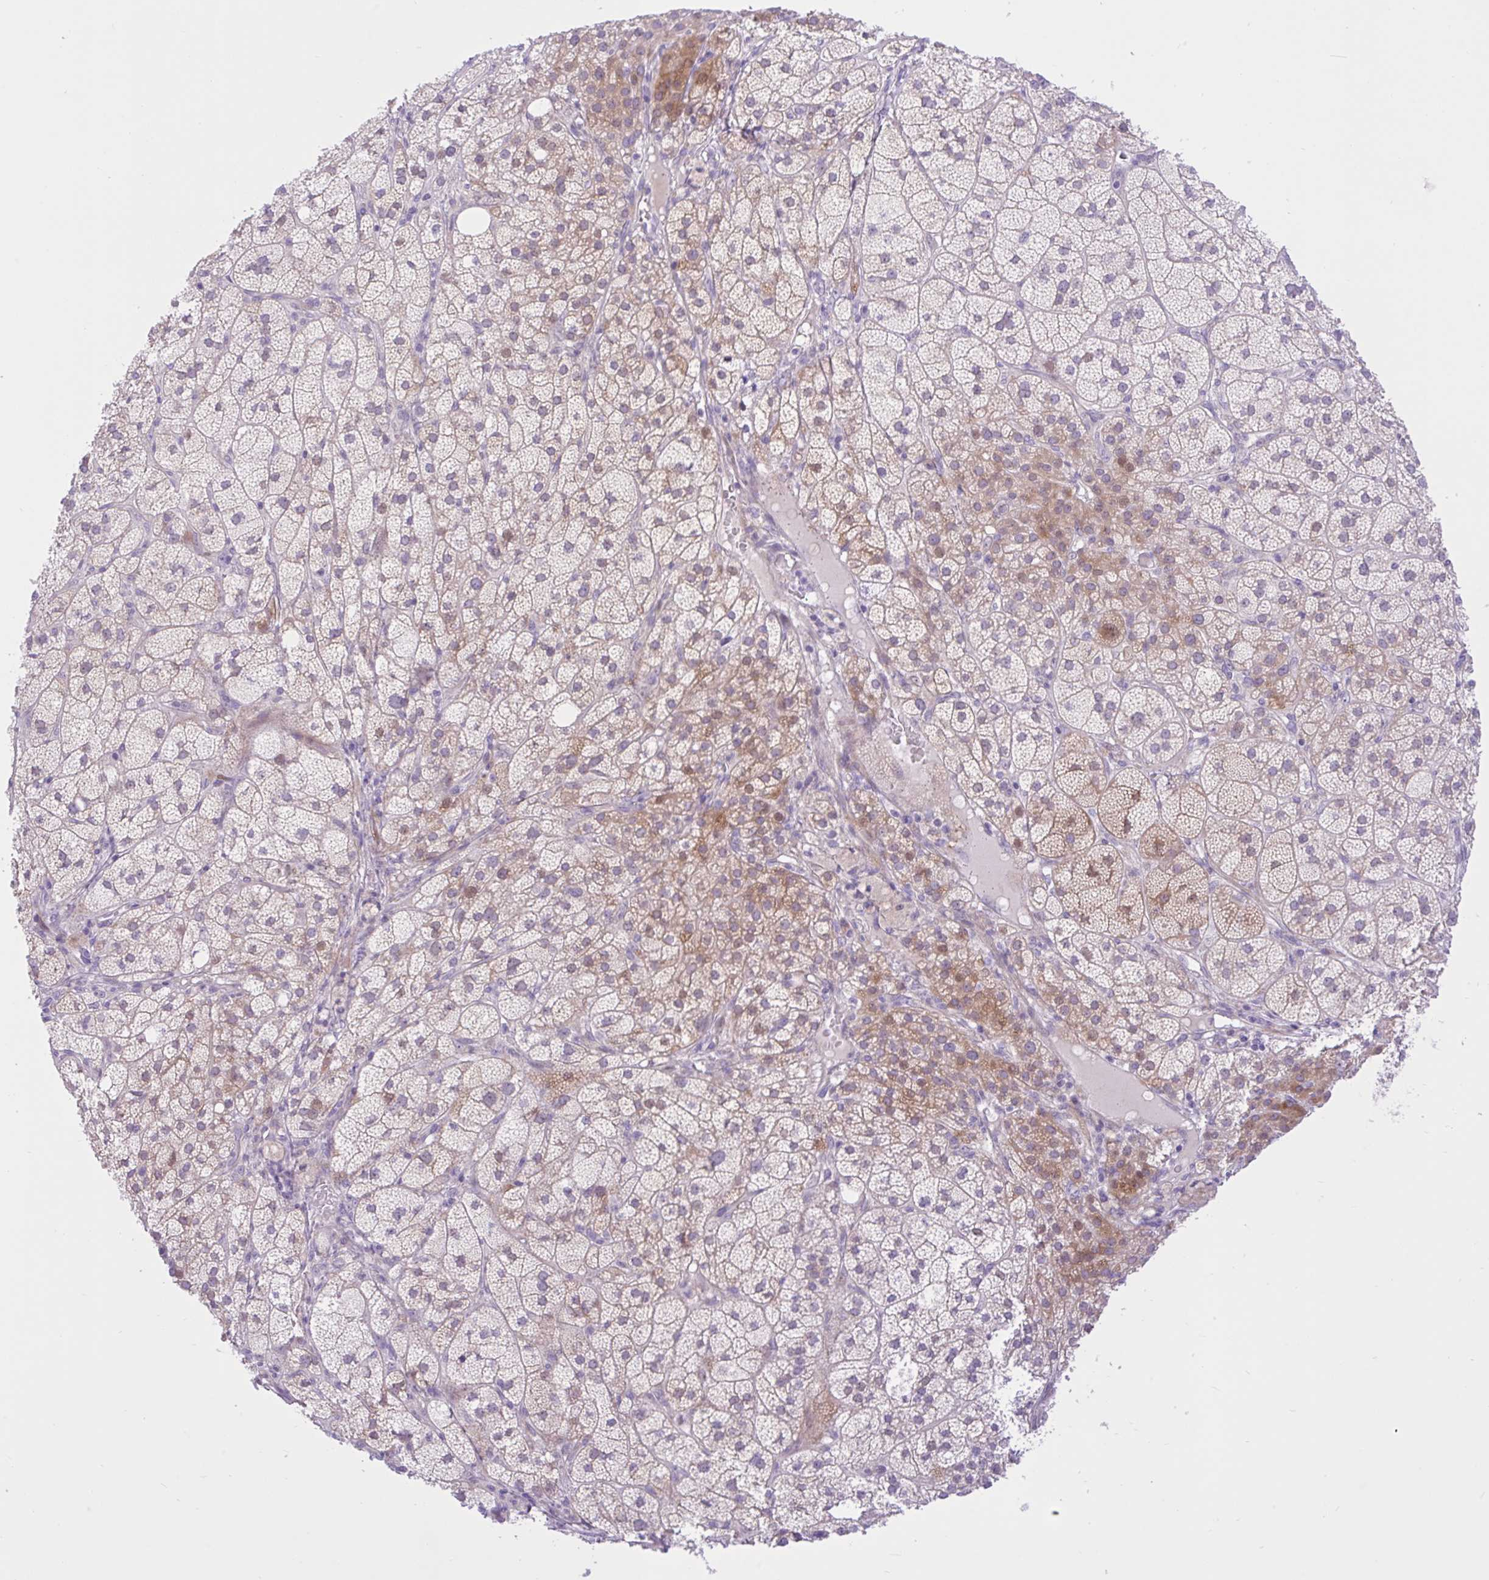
{"staining": {"intensity": "moderate", "quantity": "25%-75%", "location": "cytoplasmic/membranous,nuclear"}, "tissue": "adrenal gland", "cell_type": "Glandular cells", "image_type": "normal", "snomed": [{"axis": "morphology", "description": "Normal tissue, NOS"}, {"axis": "topography", "description": "Adrenal gland"}], "caption": "Protein staining displays moderate cytoplasmic/membranous,nuclear expression in about 25%-75% of glandular cells in benign adrenal gland. (Brightfield microscopy of DAB IHC at high magnification).", "gene": "ZNF101", "patient": {"sex": "female", "age": 60}}